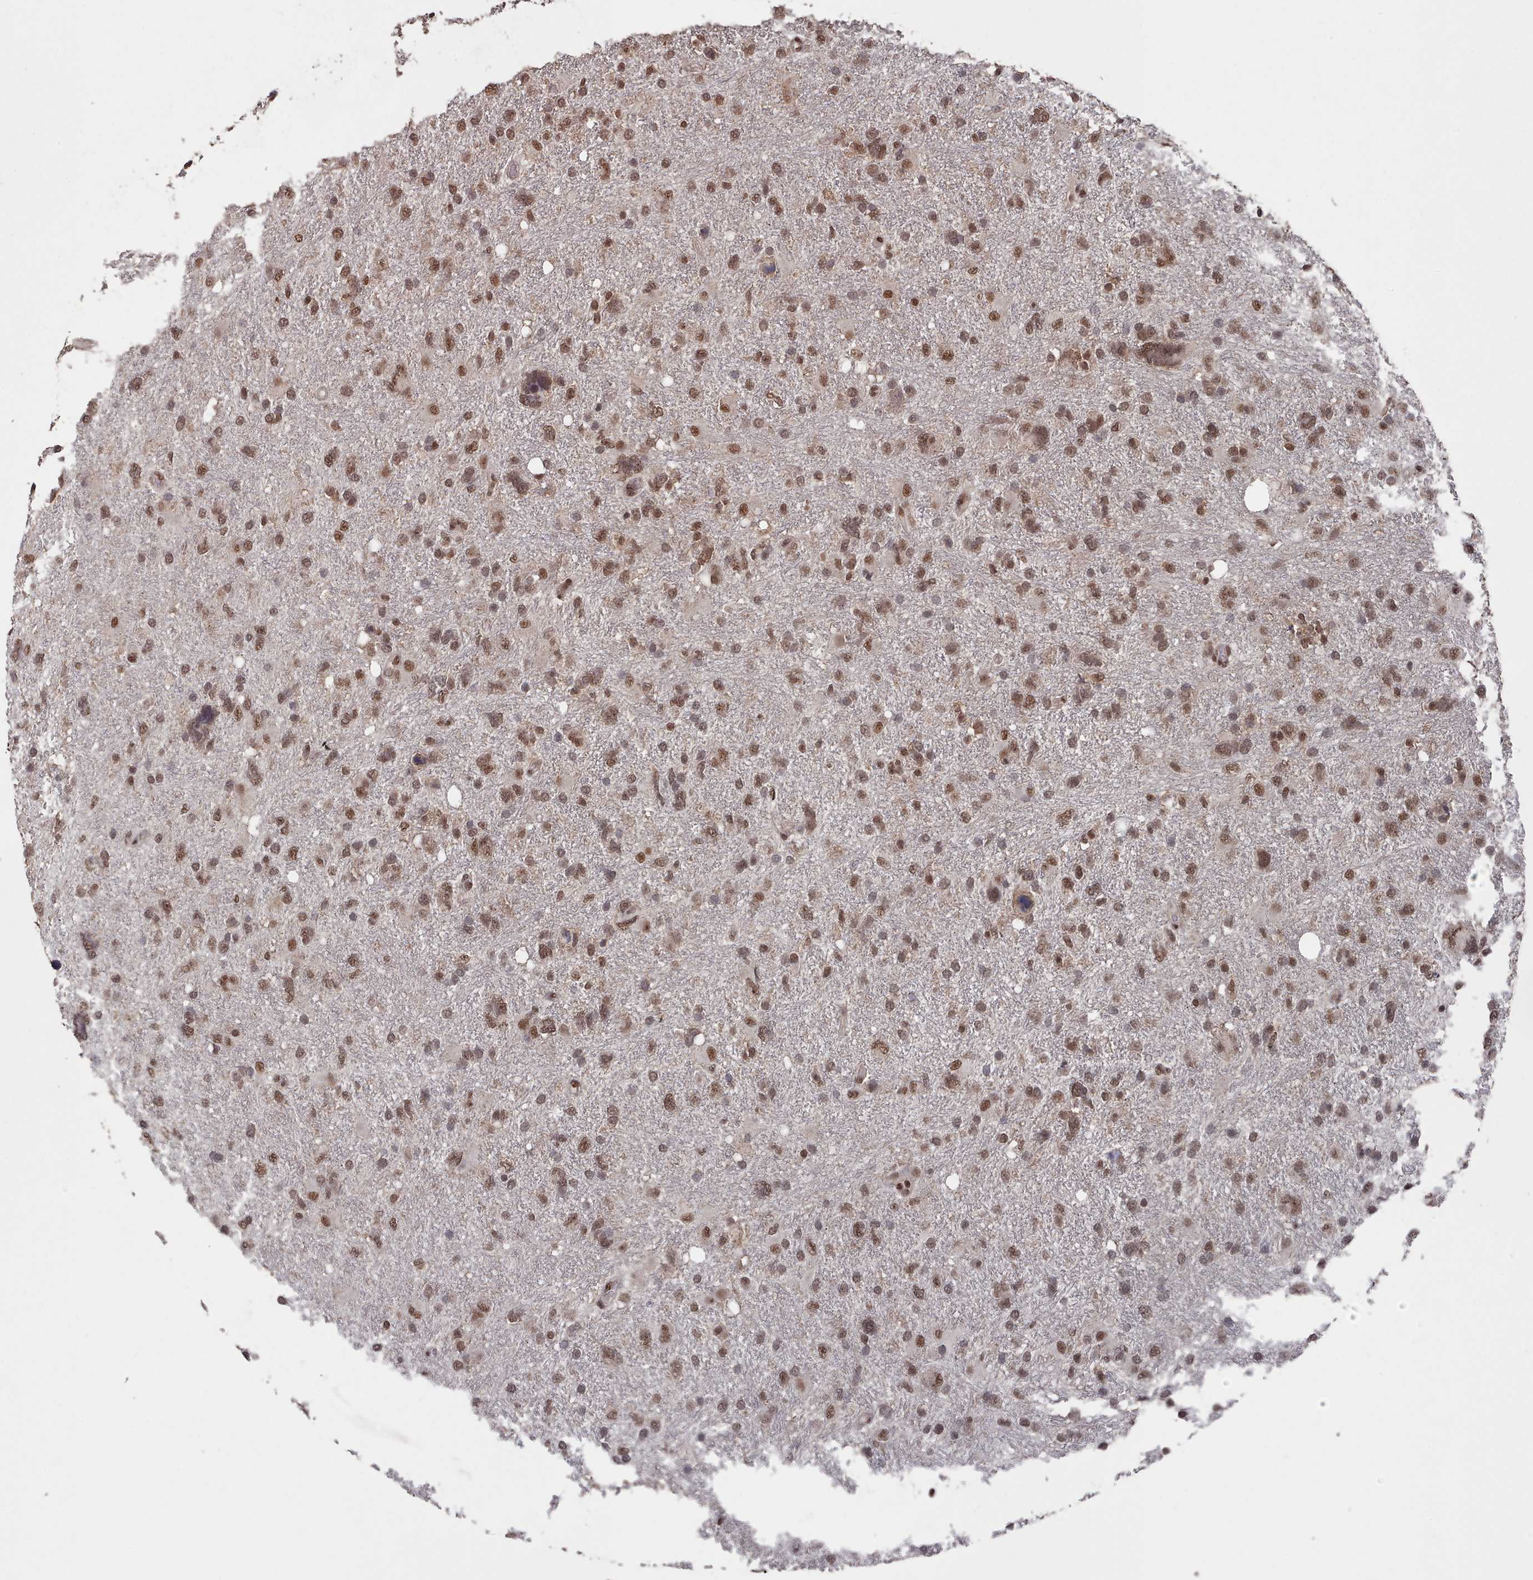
{"staining": {"intensity": "moderate", "quantity": ">75%", "location": "nuclear"}, "tissue": "glioma", "cell_type": "Tumor cells", "image_type": "cancer", "snomed": [{"axis": "morphology", "description": "Glioma, malignant, High grade"}, {"axis": "topography", "description": "Brain"}], "caption": "Immunohistochemistry of human malignant glioma (high-grade) shows medium levels of moderate nuclear staining in about >75% of tumor cells.", "gene": "PNRC2", "patient": {"sex": "male", "age": 61}}